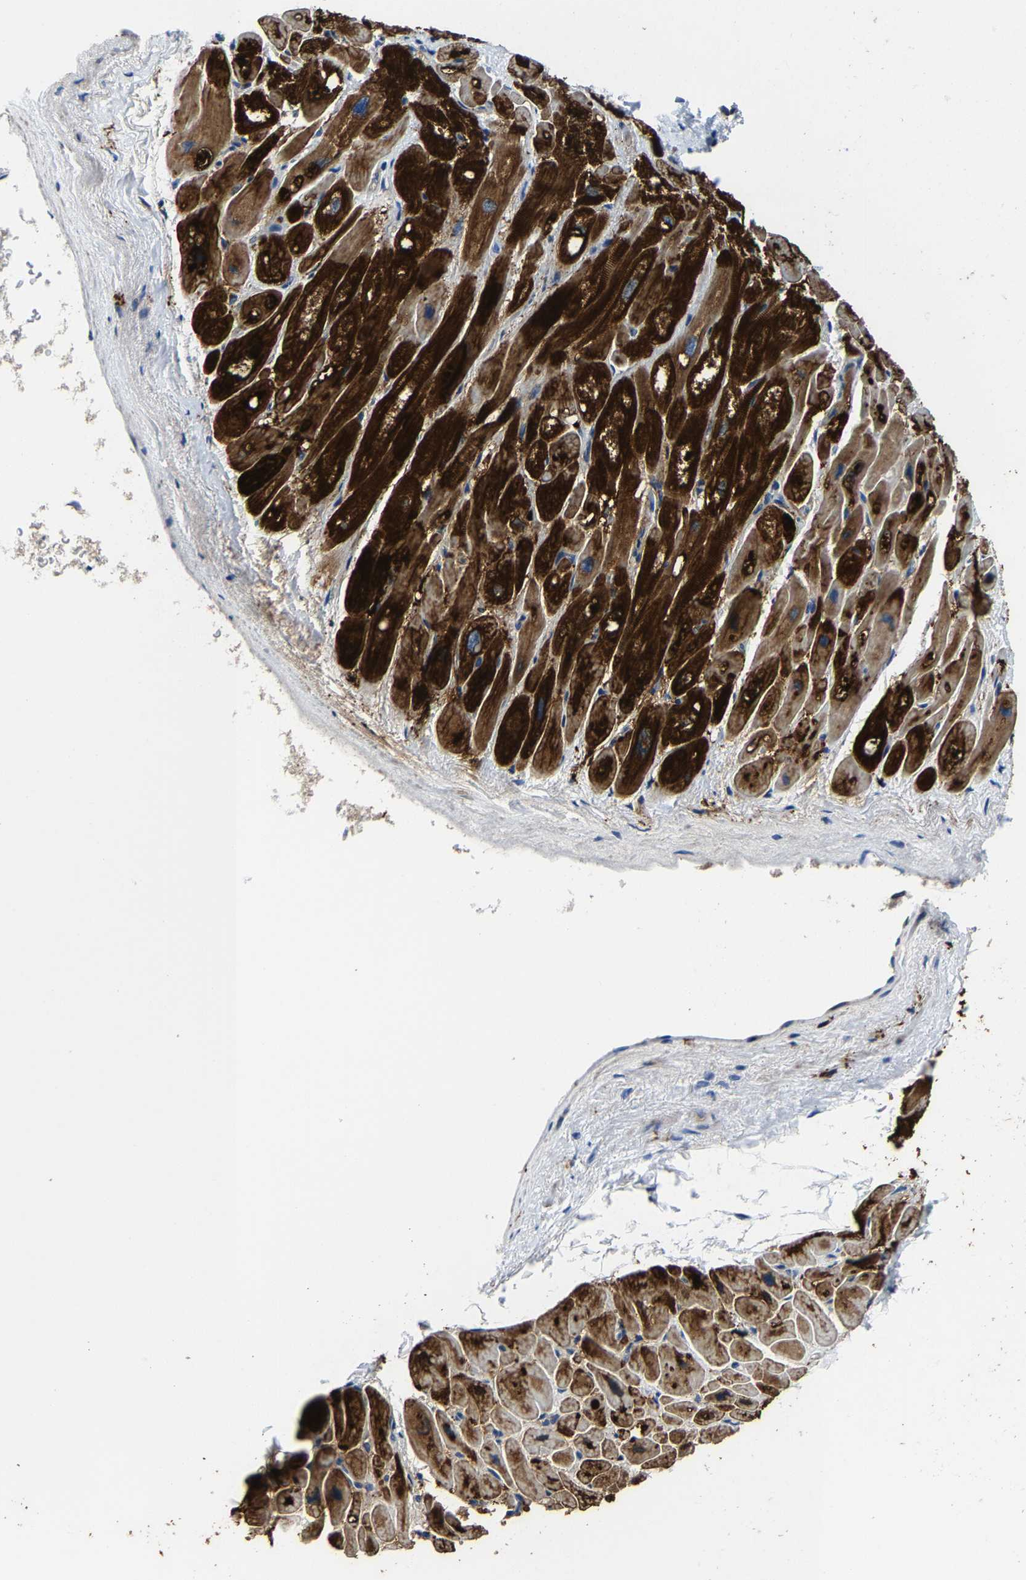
{"staining": {"intensity": "strong", "quantity": ">75%", "location": "cytoplasmic/membranous"}, "tissue": "heart muscle", "cell_type": "Cardiomyocytes", "image_type": "normal", "snomed": [{"axis": "morphology", "description": "Normal tissue, NOS"}, {"axis": "topography", "description": "Heart"}], "caption": "Cardiomyocytes display high levels of strong cytoplasmic/membranous positivity in approximately >75% of cells in normal human heart muscle.", "gene": "AGK", "patient": {"sex": "male", "age": 49}}